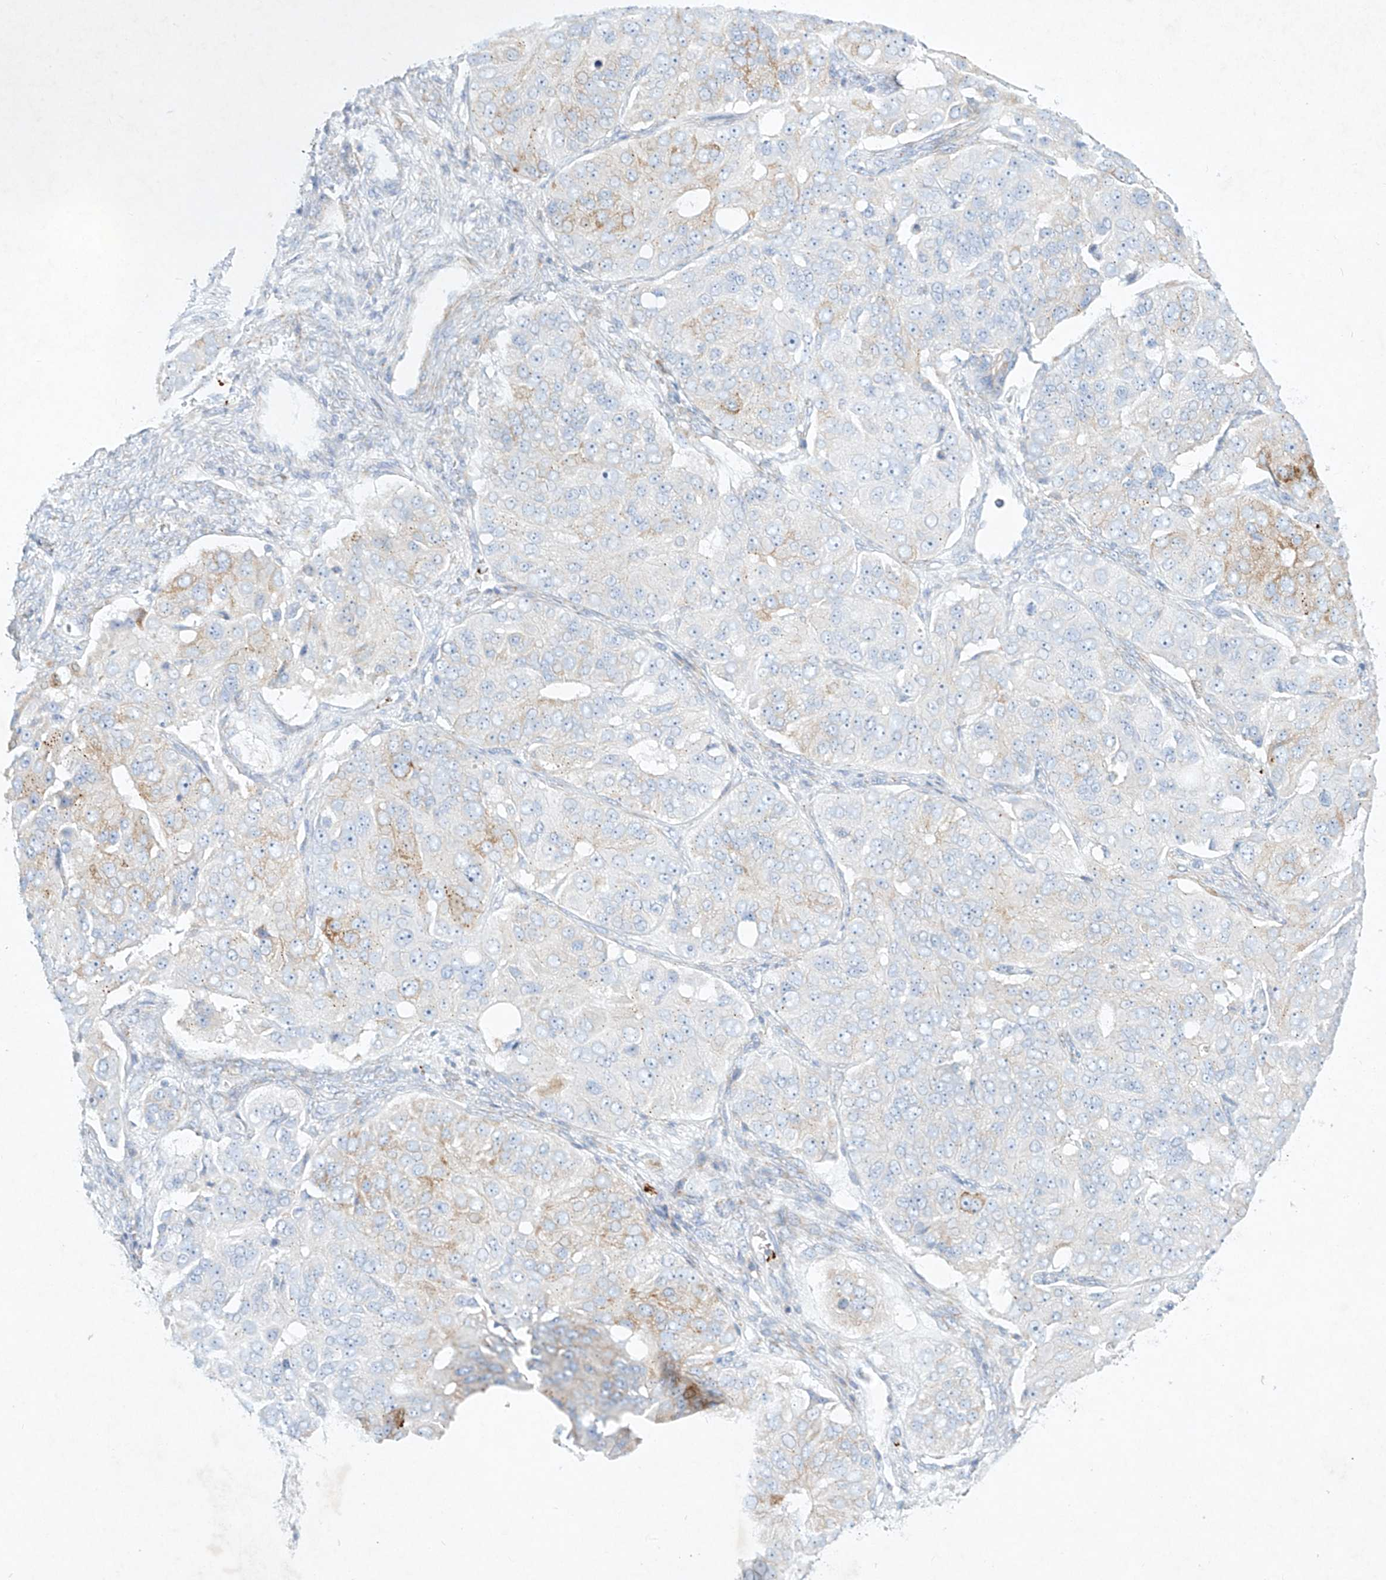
{"staining": {"intensity": "weak", "quantity": "<25%", "location": "cytoplasmic/membranous"}, "tissue": "ovarian cancer", "cell_type": "Tumor cells", "image_type": "cancer", "snomed": [{"axis": "morphology", "description": "Carcinoma, endometroid"}, {"axis": "topography", "description": "Ovary"}], "caption": "Tumor cells show no significant expression in ovarian cancer.", "gene": "PLEK", "patient": {"sex": "female", "age": 51}}